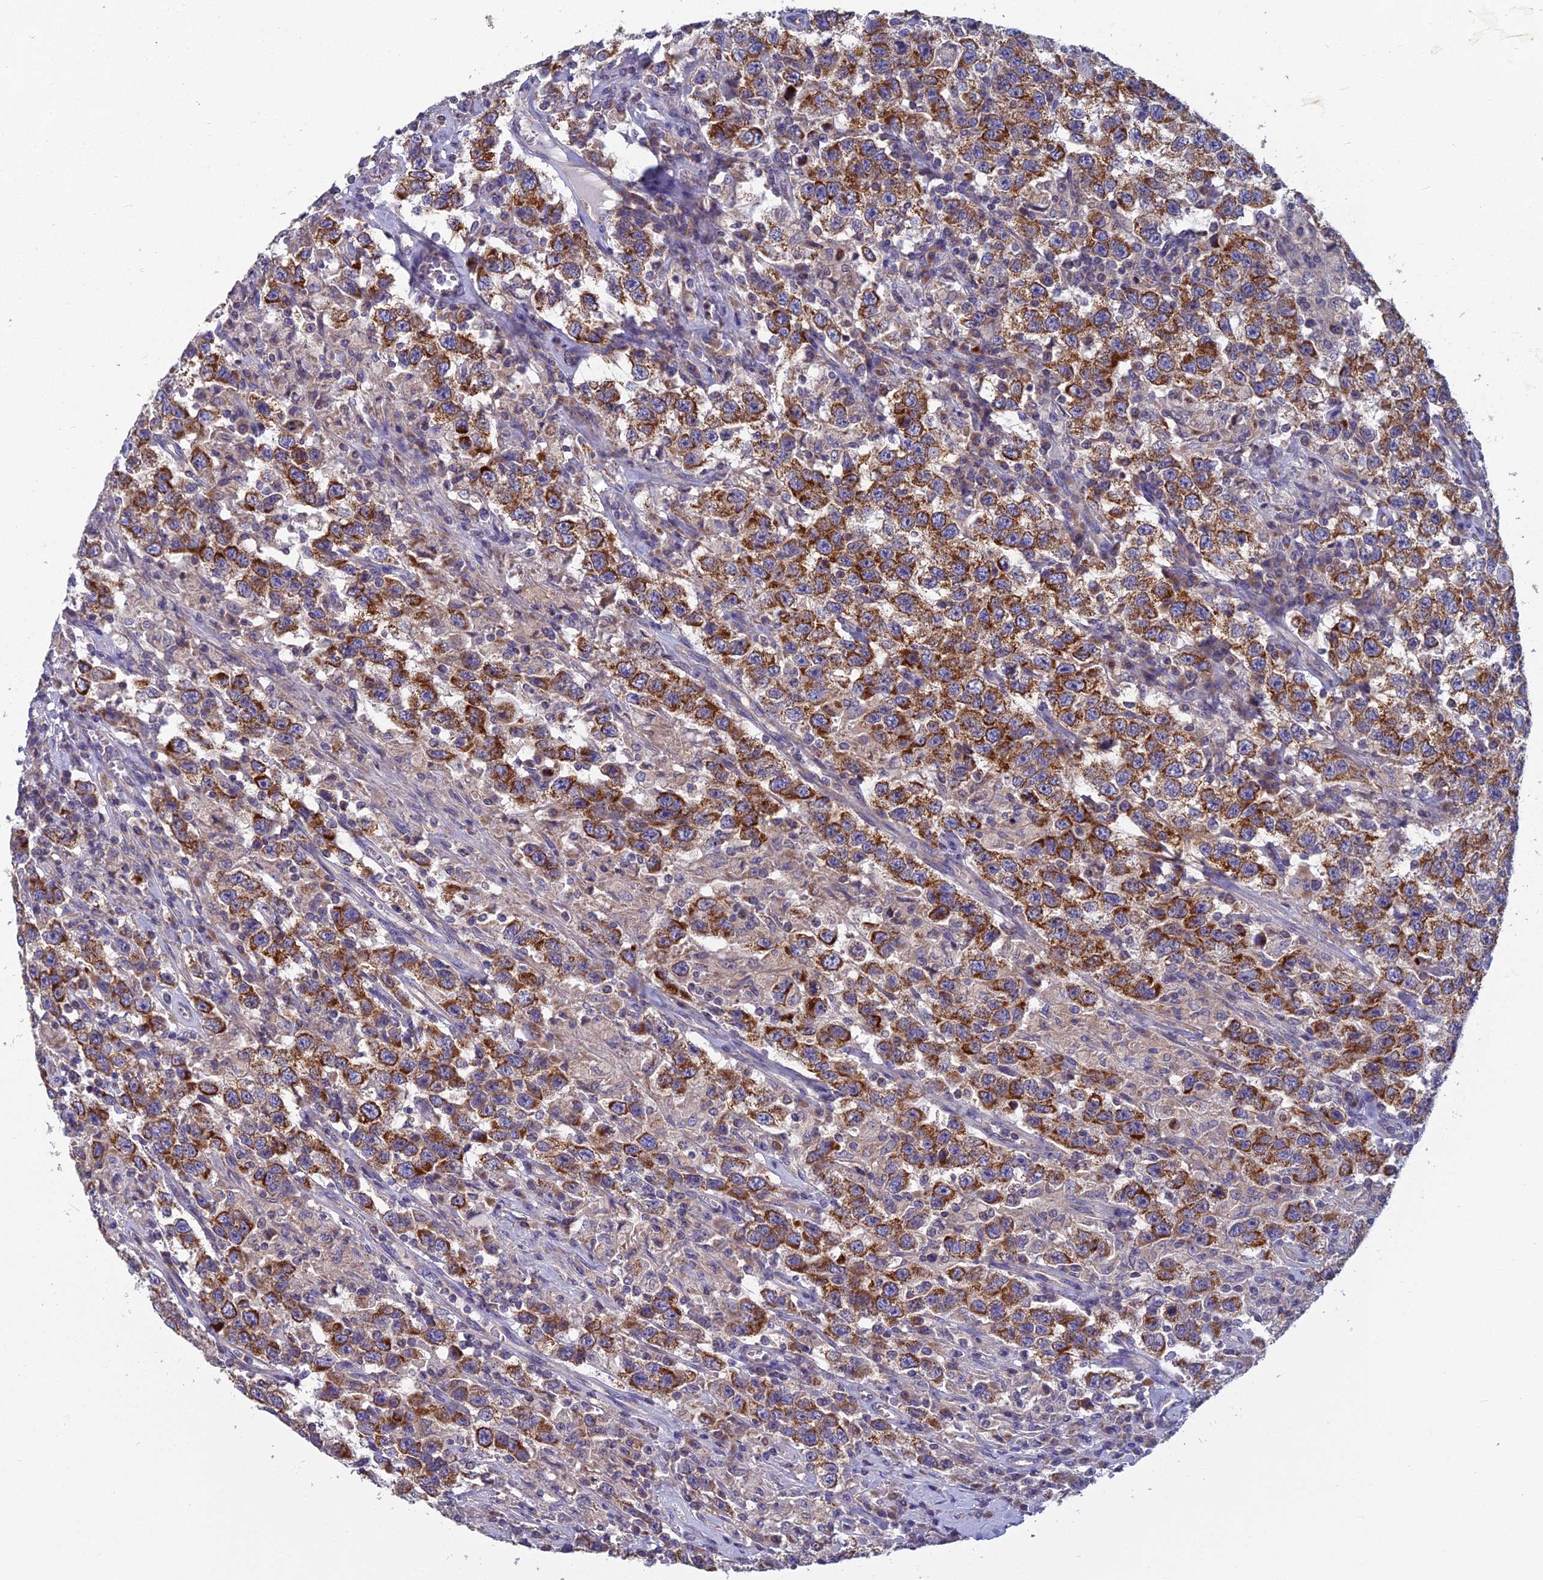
{"staining": {"intensity": "strong", "quantity": ">75%", "location": "cytoplasmic/membranous"}, "tissue": "testis cancer", "cell_type": "Tumor cells", "image_type": "cancer", "snomed": [{"axis": "morphology", "description": "Seminoma, NOS"}, {"axis": "topography", "description": "Testis"}], "caption": "IHC of testis cancer (seminoma) displays high levels of strong cytoplasmic/membranous staining in about >75% of tumor cells. The protein of interest is shown in brown color, while the nuclei are stained blue.", "gene": "COX20", "patient": {"sex": "male", "age": 41}}